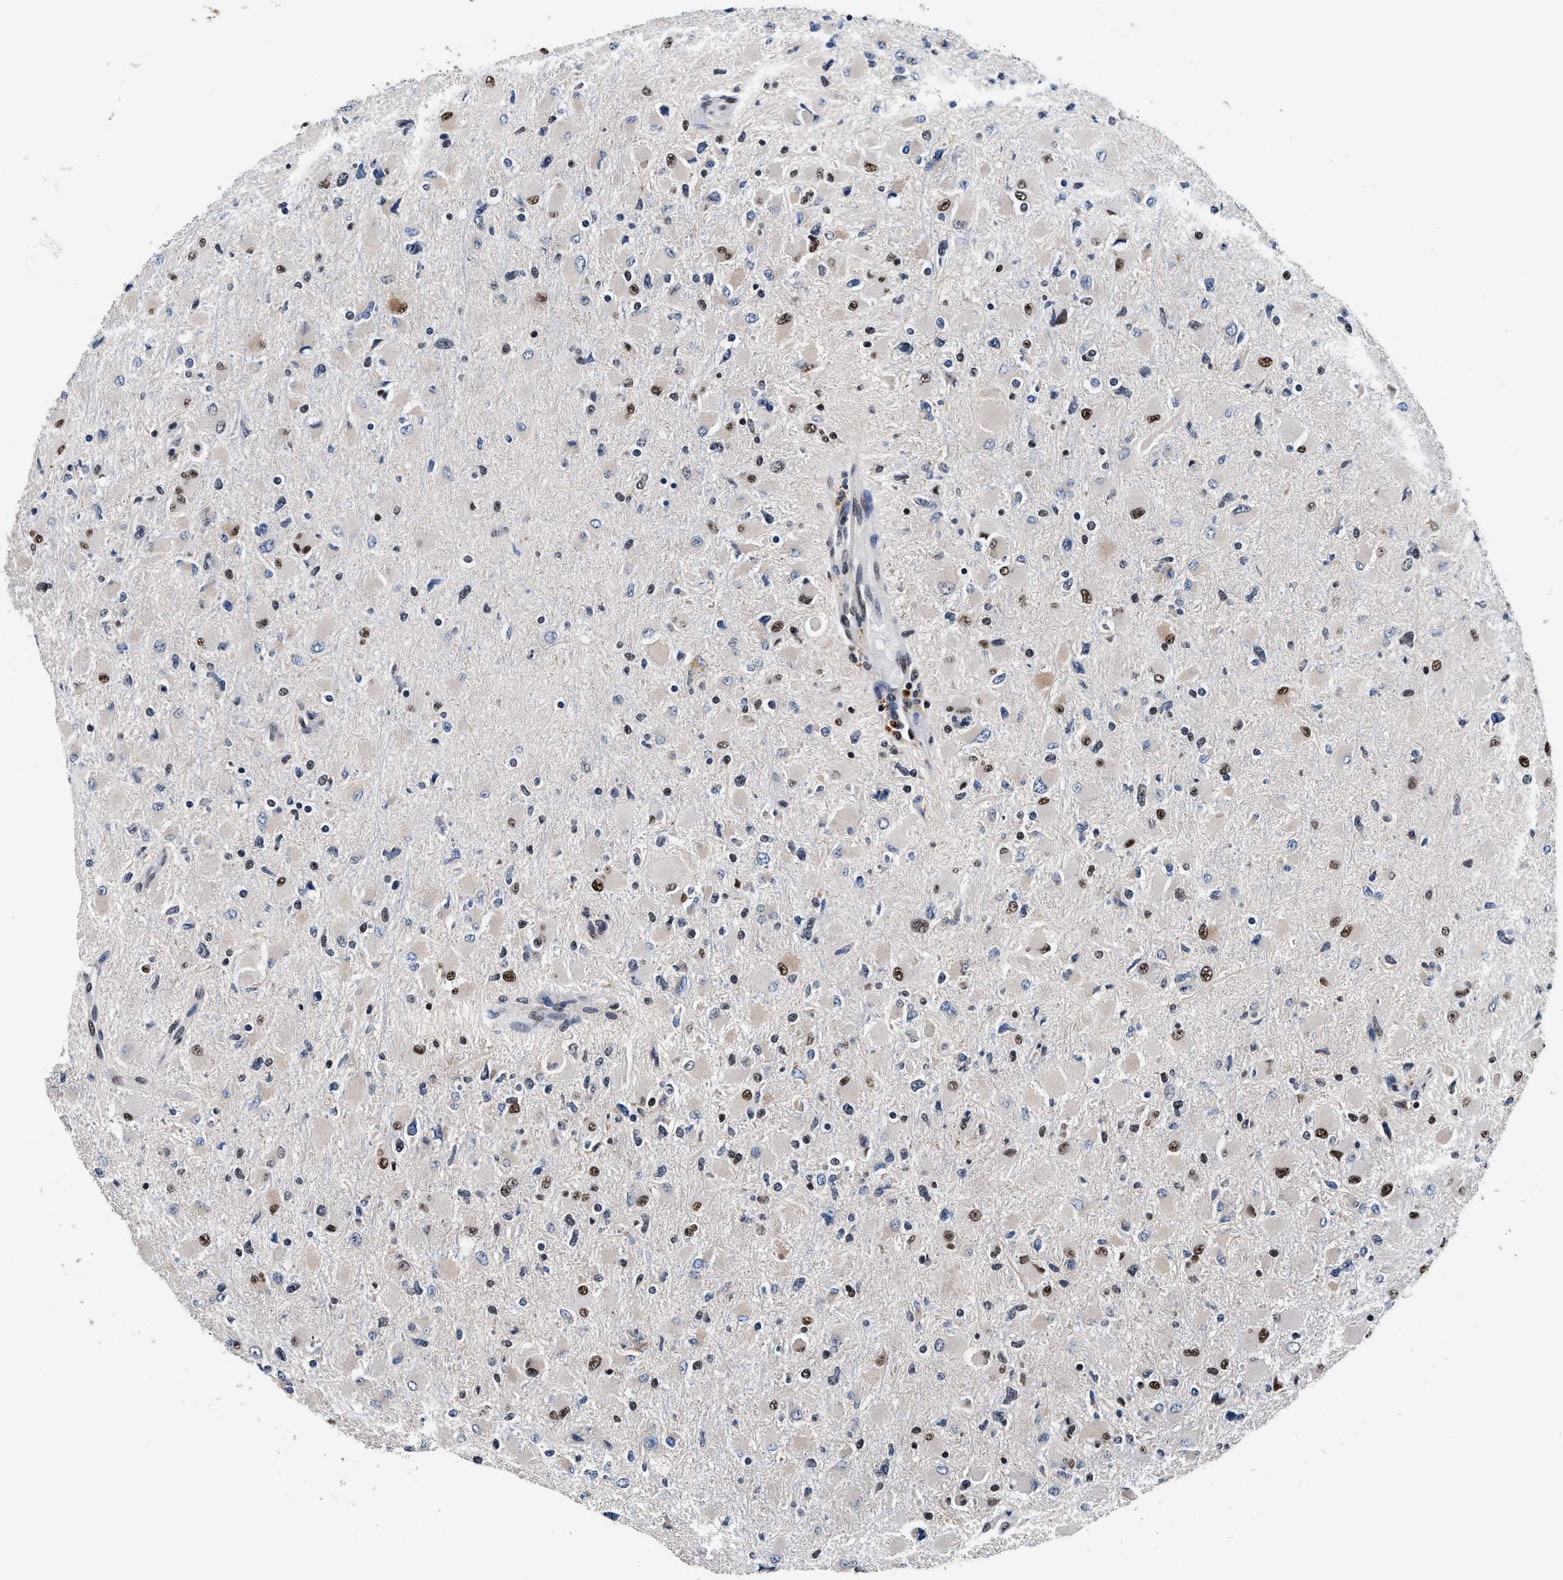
{"staining": {"intensity": "moderate", "quantity": "25%-75%", "location": "nuclear"}, "tissue": "glioma", "cell_type": "Tumor cells", "image_type": "cancer", "snomed": [{"axis": "morphology", "description": "Glioma, malignant, High grade"}, {"axis": "topography", "description": "Cerebral cortex"}], "caption": "A micrograph of malignant glioma (high-grade) stained for a protein reveals moderate nuclear brown staining in tumor cells. (DAB (3,3'-diaminobenzidine) IHC, brown staining for protein, blue staining for nuclei).", "gene": "USP16", "patient": {"sex": "female", "age": 36}}